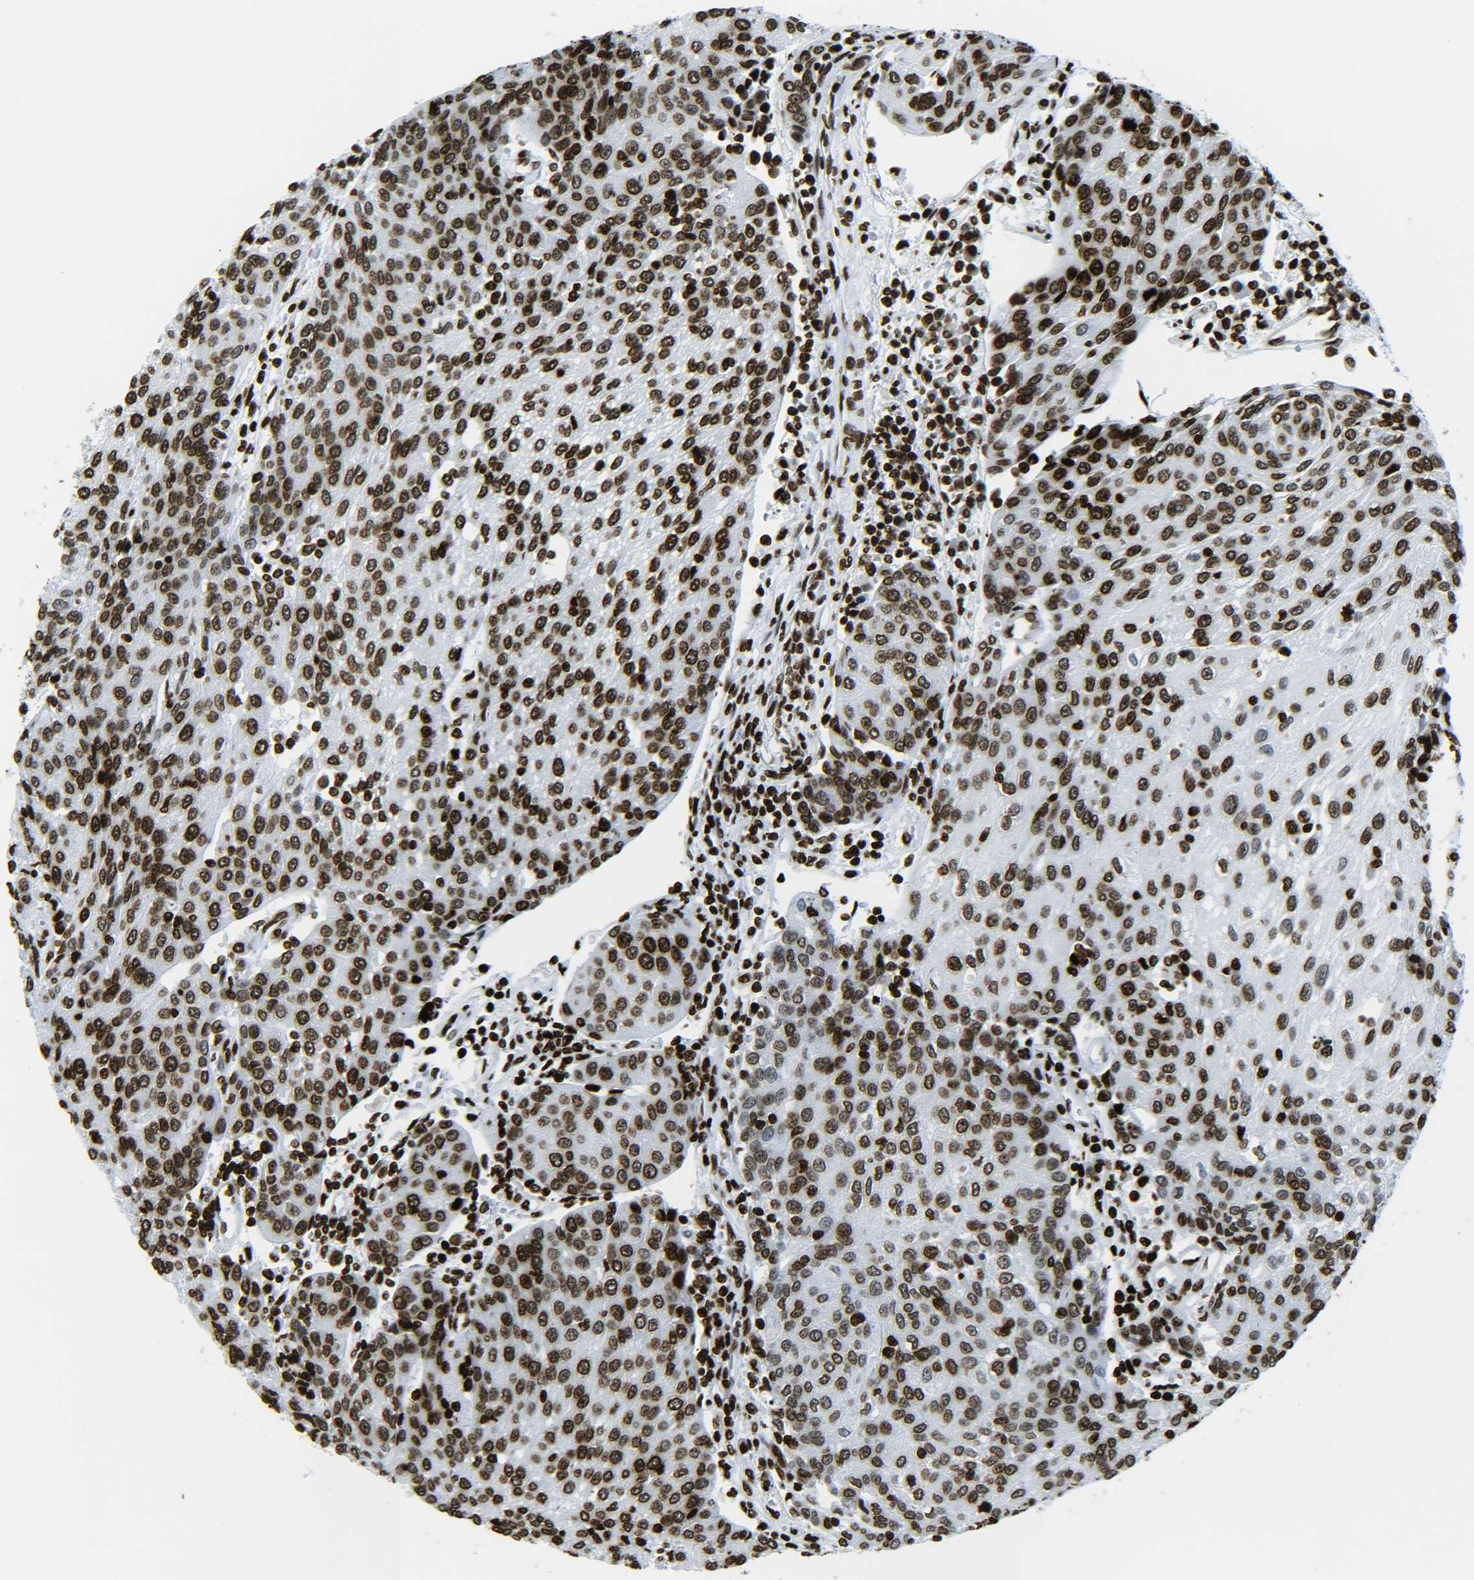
{"staining": {"intensity": "strong", "quantity": ">75%", "location": "nuclear"}, "tissue": "urothelial cancer", "cell_type": "Tumor cells", "image_type": "cancer", "snomed": [{"axis": "morphology", "description": "Urothelial carcinoma, High grade"}, {"axis": "topography", "description": "Urinary bladder"}], "caption": "Urothelial carcinoma (high-grade) was stained to show a protein in brown. There is high levels of strong nuclear positivity in approximately >75% of tumor cells. (DAB IHC, brown staining for protein, blue staining for nuclei).", "gene": "H2AX", "patient": {"sex": "female", "age": 85}}